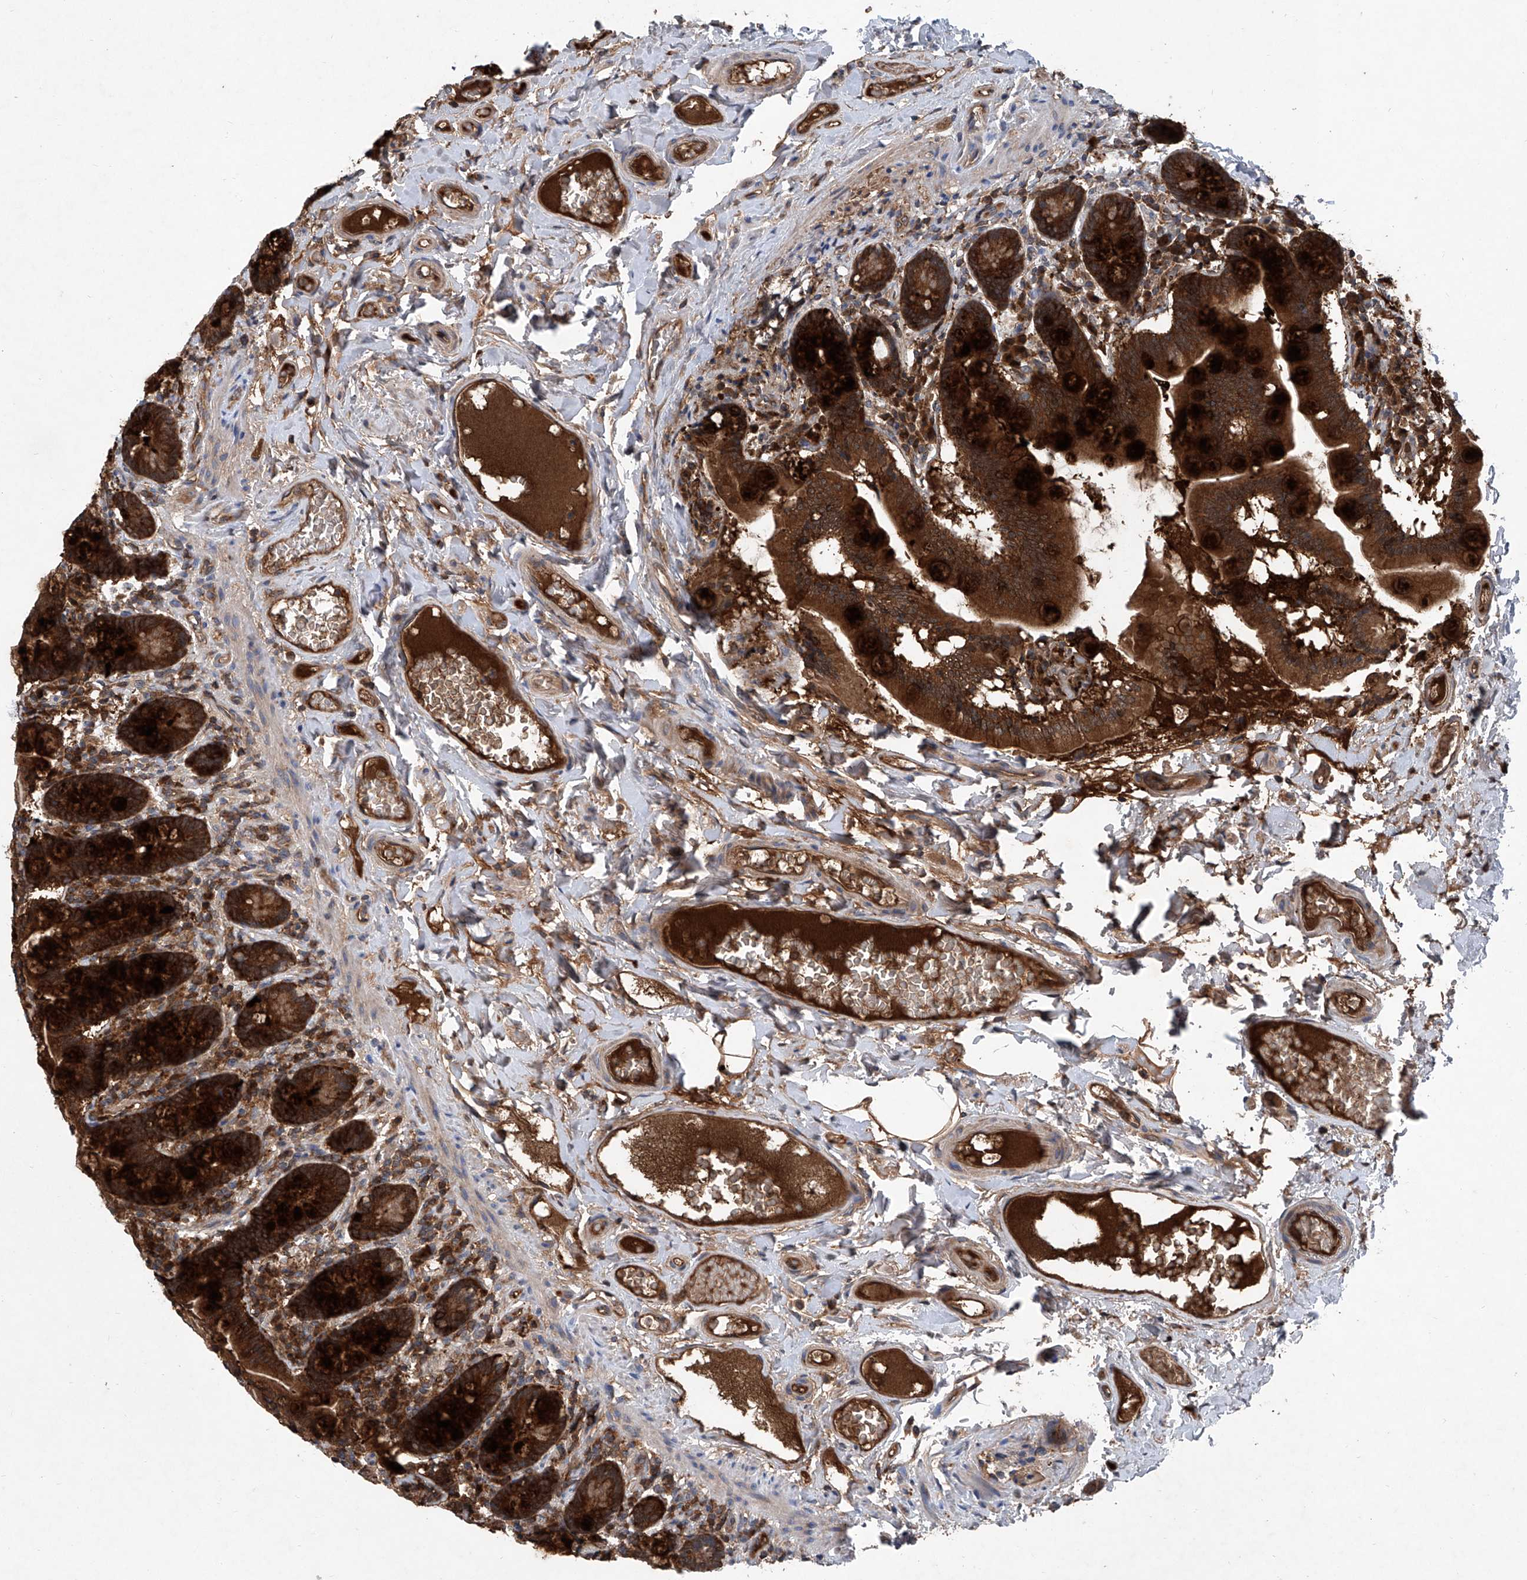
{"staining": {"intensity": "strong", "quantity": ">75%", "location": "cytoplasmic/membranous"}, "tissue": "small intestine", "cell_type": "Glandular cells", "image_type": "normal", "snomed": [{"axis": "morphology", "description": "Normal tissue, NOS"}, {"axis": "topography", "description": "Small intestine"}], "caption": "Immunohistochemistry histopathology image of benign small intestine: human small intestine stained using IHC displays high levels of strong protein expression localized specifically in the cytoplasmic/membranous of glandular cells, appearing as a cytoplasmic/membranous brown color.", "gene": "ASCC3", "patient": {"sex": "female", "age": 64}}